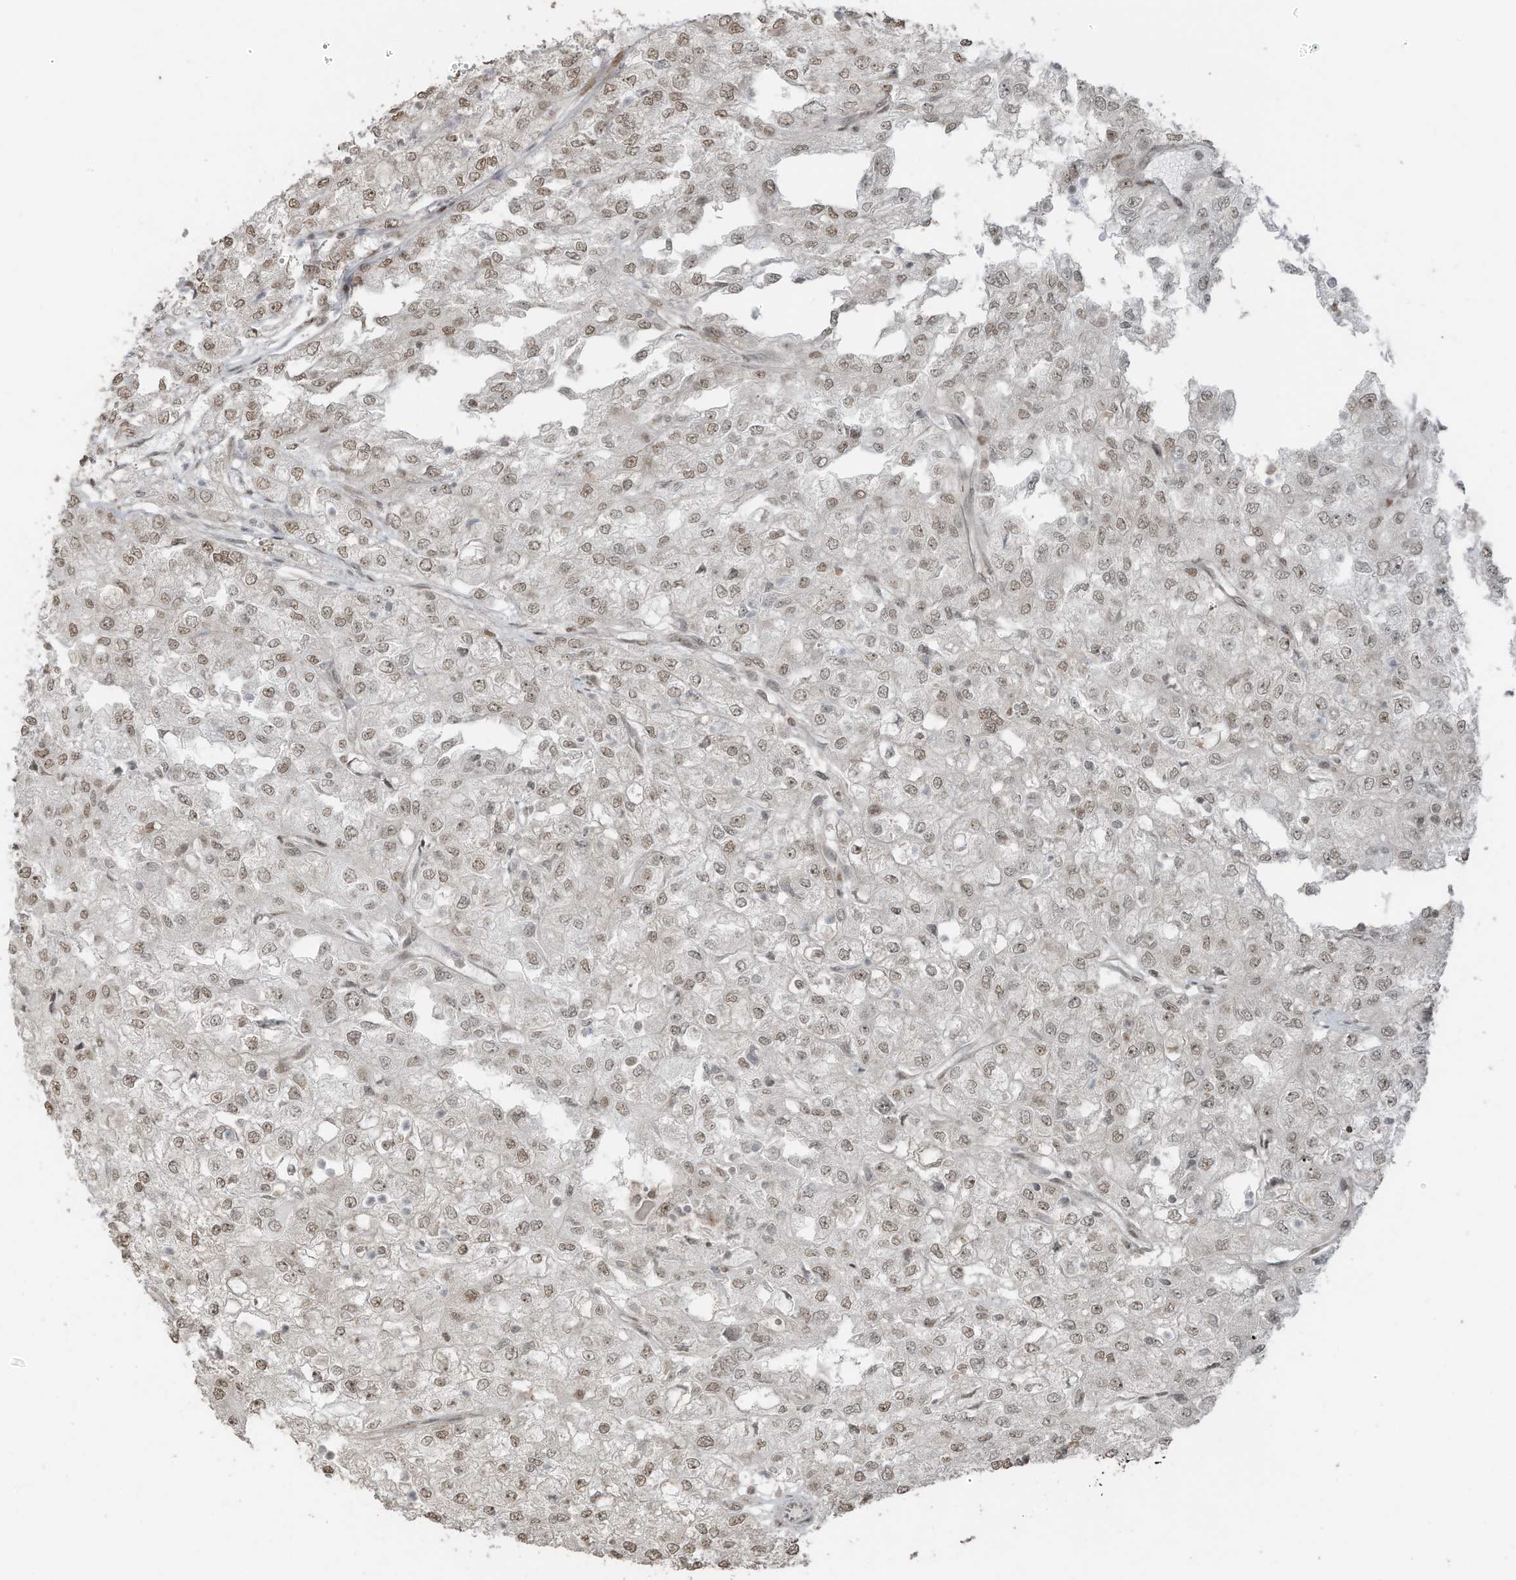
{"staining": {"intensity": "weak", "quantity": "25%-75%", "location": "nuclear"}, "tissue": "renal cancer", "cell_type": "Tumor cells", "image_type": "cancer", "snomed": [{"axis": "morphology", "description": "Adenocarcinoma, NOS"}, {"axis": "topography", "description": "Kidney"}], "caption": "Protein staining of adenocarcinoma (renal) tissue shows weak nuclear expression in approximately 25%-75% of tumor cells.", "gene": "PCNP", "patient": {"sex": "female", "age": 54}}